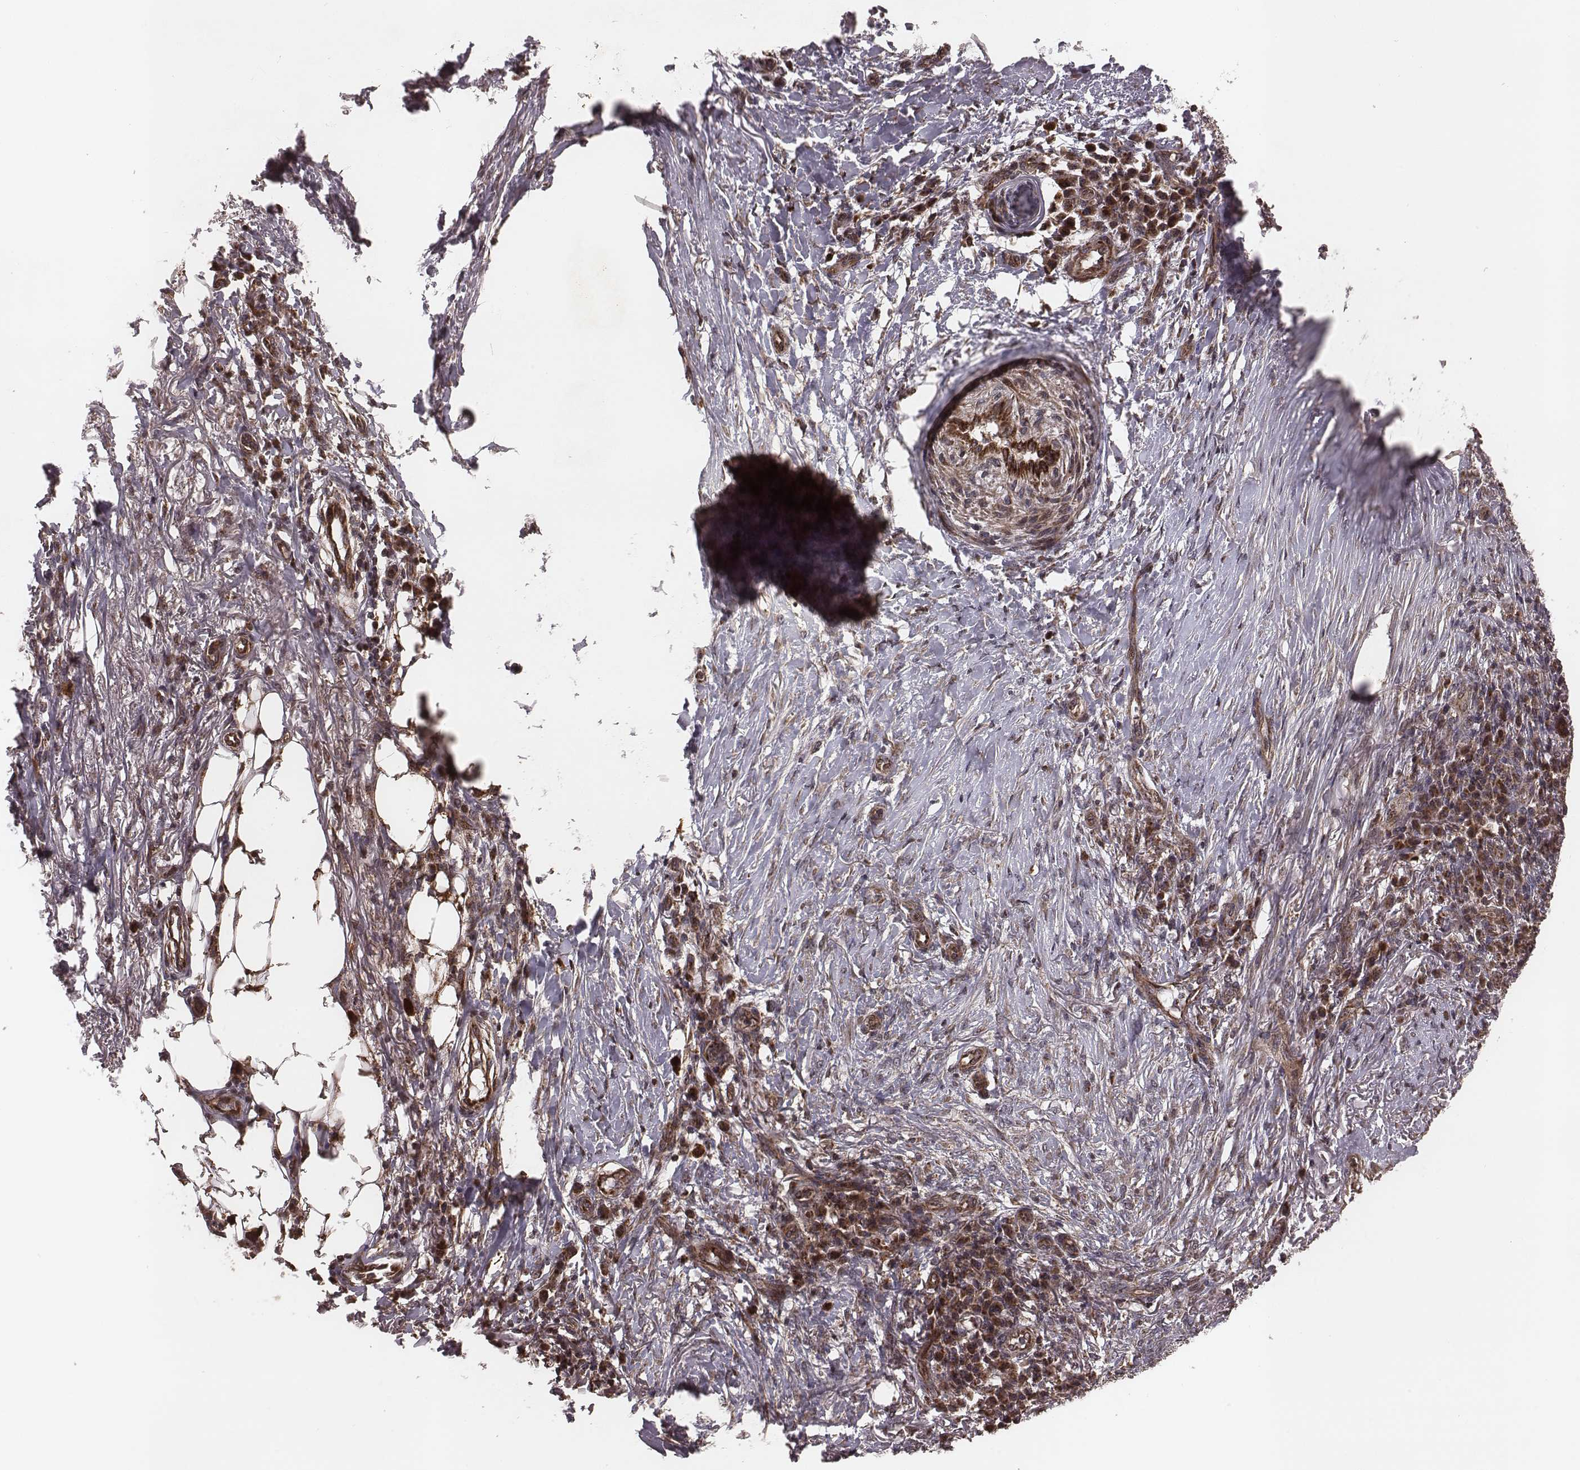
{"staining": {"intensity": "moderate", "quantity": "25%-75%", "location": "cytoplasmic/membranous"}, "tissue": "skin cancer", "cell_type": "Tumor cells", "image_type": "cancer", "snomed": [{"axis": "morphology", "description": "Squamous cell carcinoma, NOS"}, {"axis": "topography", "description": "Skin"}], "caption": "A brown stain highlights moderate cytoplasmic/membranous positivity of a protein in skin cancer tumor cells.", "gene": "ZDHHC21", "patient": {"sex": "male", "age": 70}}